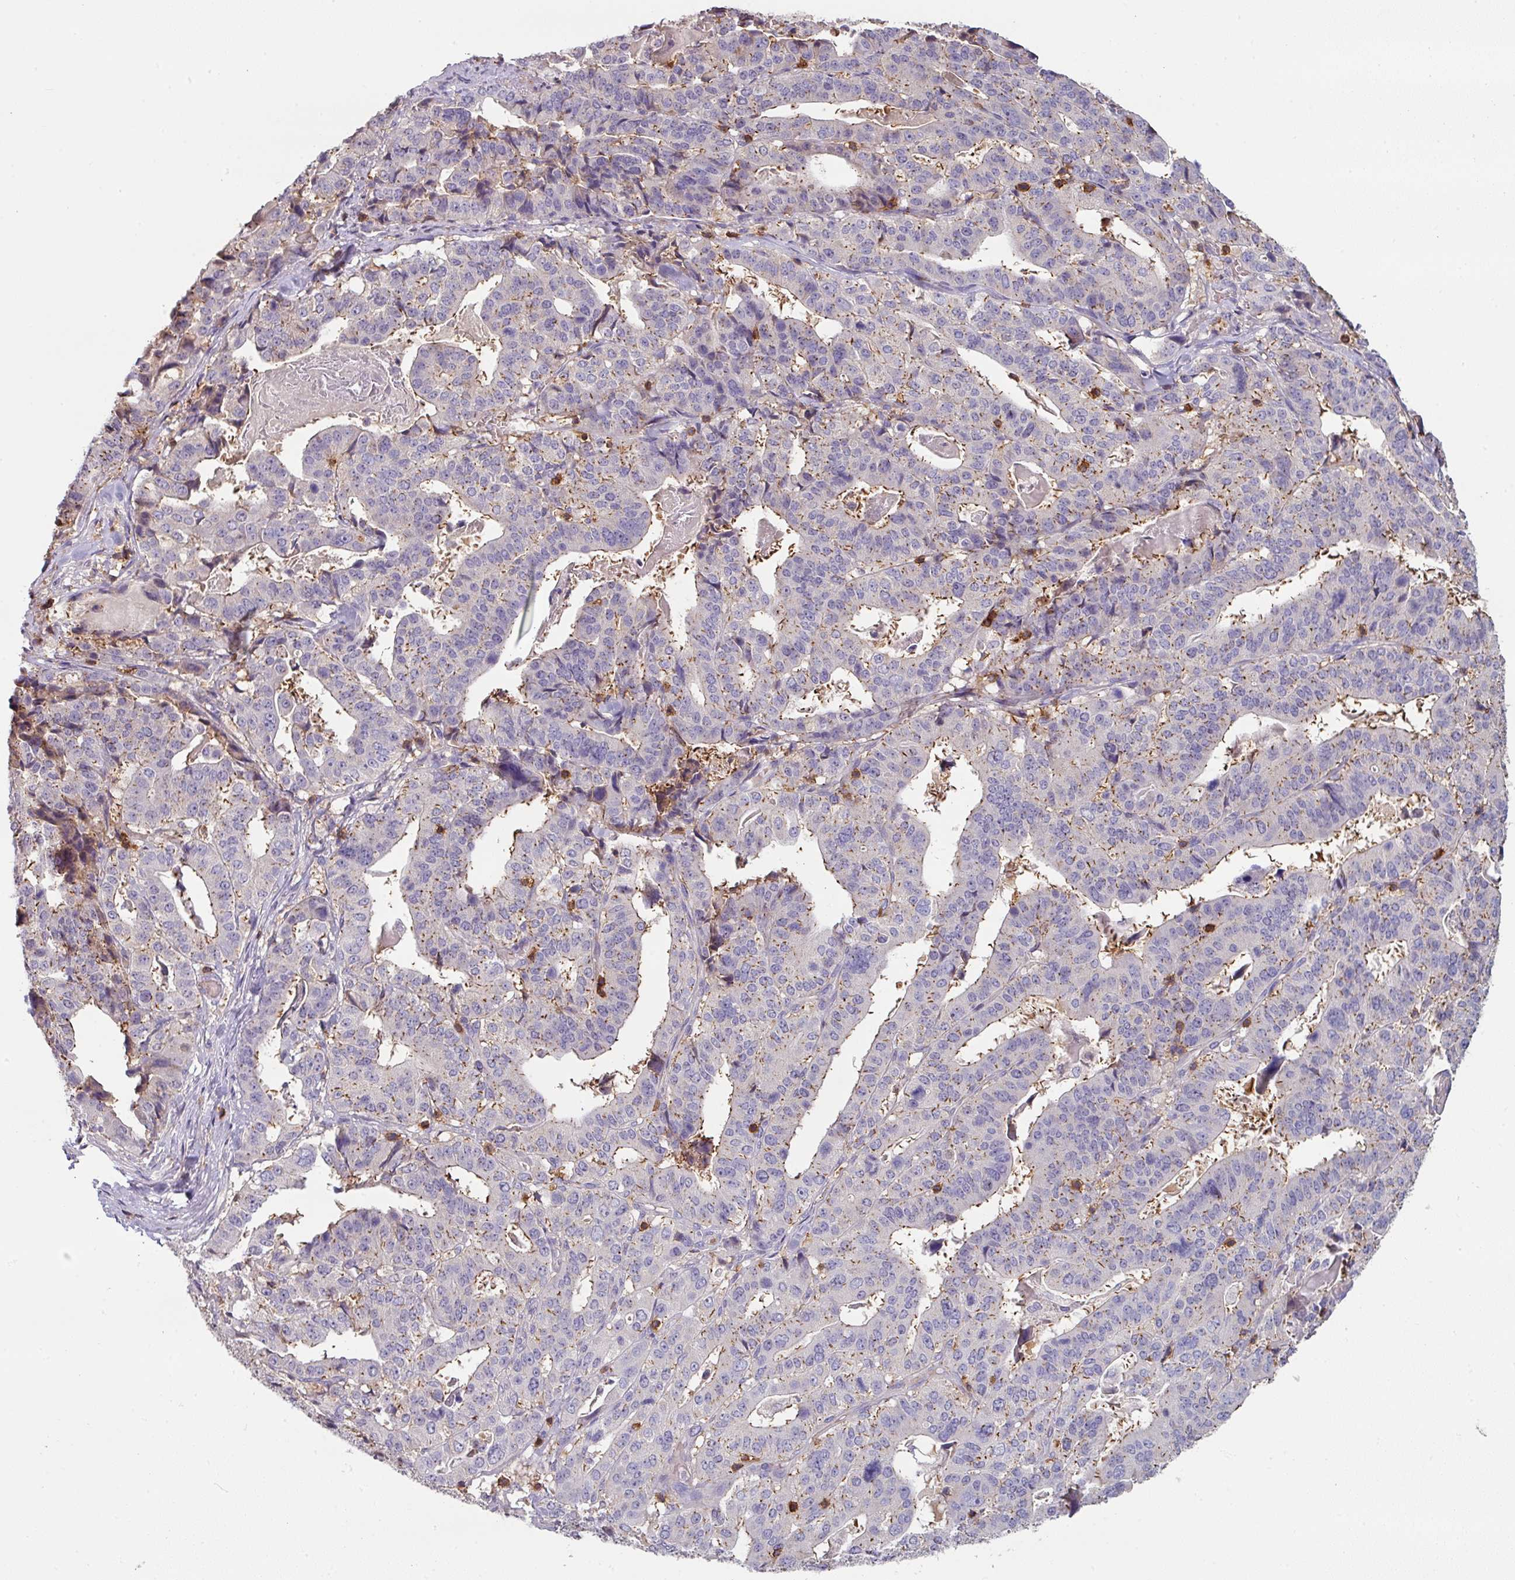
{"staining": {"intensity": "weak", "quantity": "<25%", "location": "cytoplasmic/membranous"}, "tissue": "stomach cancer", "cell_type": "Tumor cells", "image_type": "cancer", "snomed": [{"axis": "morphology", "description": "Adenocarcinoma, NOS"}, {"axis": "topography", "description": "Stomach"}], "caption": "Adenocarcinoma (stomach) was stained to show a protein in brown. There is no significant staining in tumor cells.", "gene": "CD3G", "patient": {"sex": "male", "age": 48}}